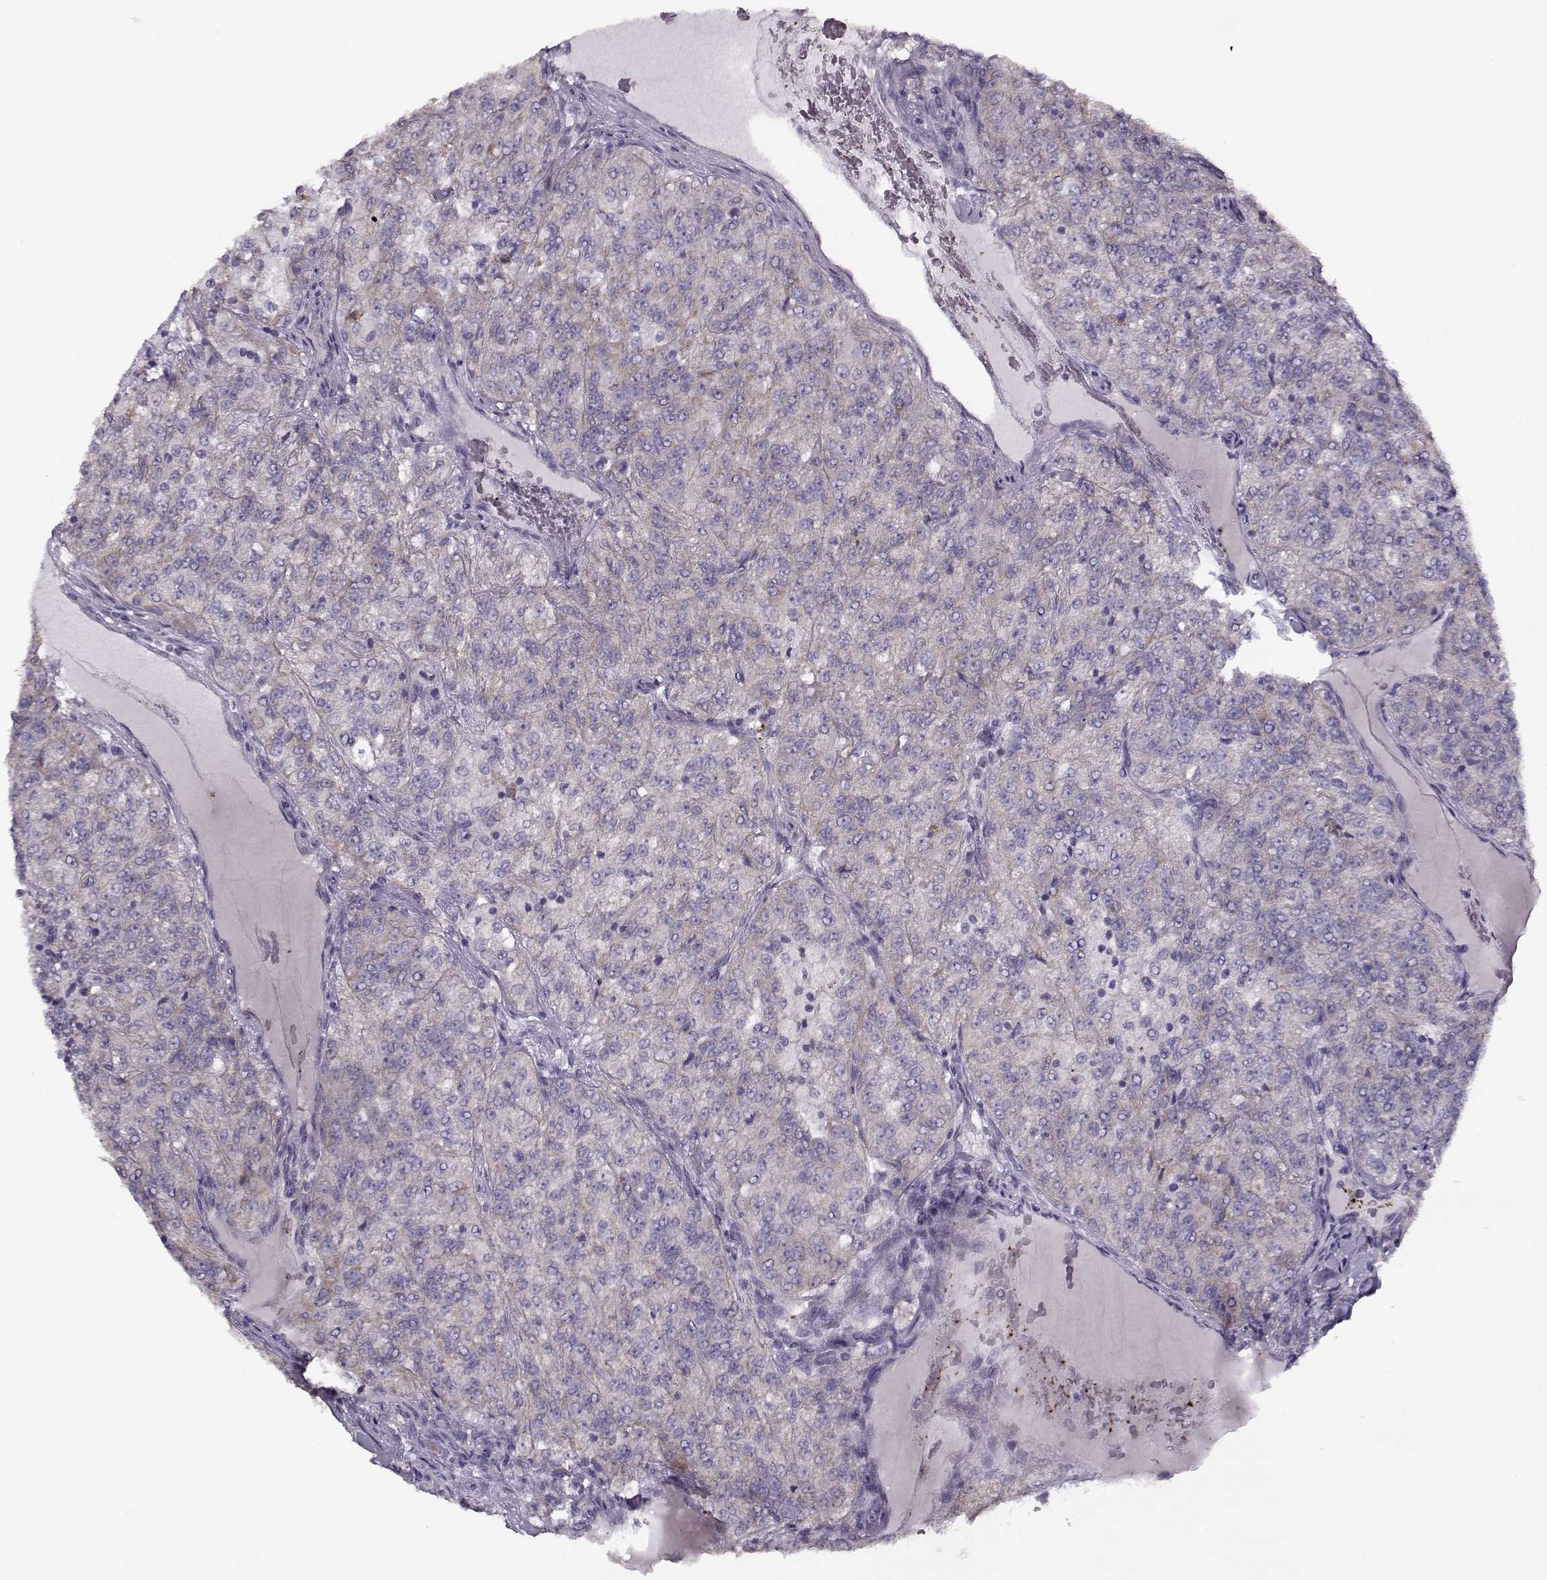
{"staining": {"intensity": "negative", "quantity": "none", "location": "none"}, "tissue": "renal cancer", "cell_type": "Tumor cells", "image_type": "cancer", "snomed": [{"axis": "morphology", "description": "Adenocarcinoma, NOS"}, {"axis": "topography", "description": "Kidney"}], "caption": "There is no significant staining in tumor cells of renal adenocarcinoma.", "gene": "KLF17", "patient": {"sex": "female", "age": 63}}